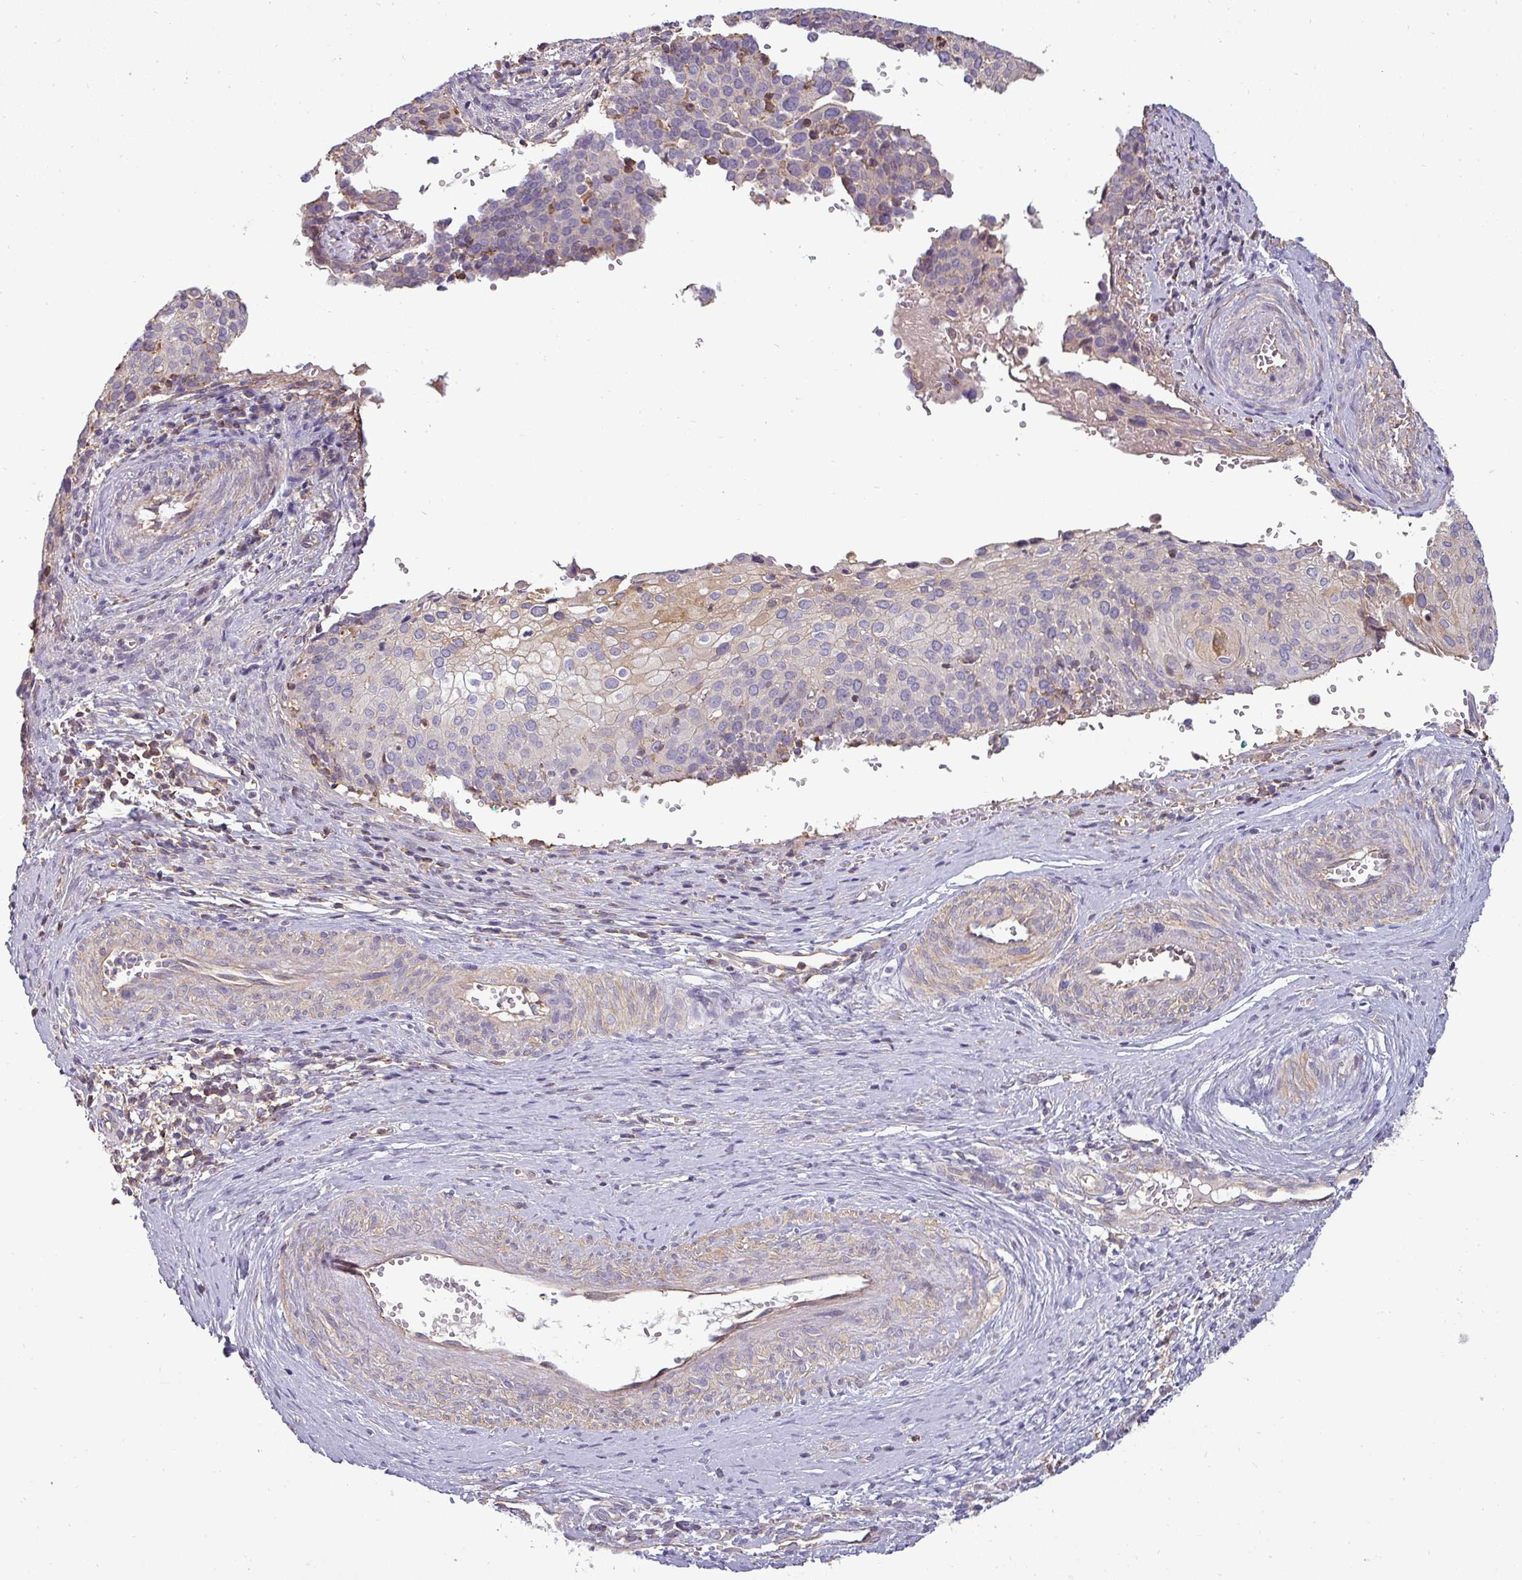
{"staining": {"intensity": "negative", "quantity": "none", "location": "none"}, "tissue": "cervical cancer", "cell_type": "Tumor cells", "image_type": "cancer", "snomed": [{"axis": "morphology", "description": "Squamous cell carcinoma, NOS"}, {"axis": "topography", "description": "Cervix"}], "caption": "Tumor cells are negative for brown protein staining in cervical cancer (squamous cell carcinoma).", "gene": "ZNF835", "patient": {"sex": "female", "age": 44}}